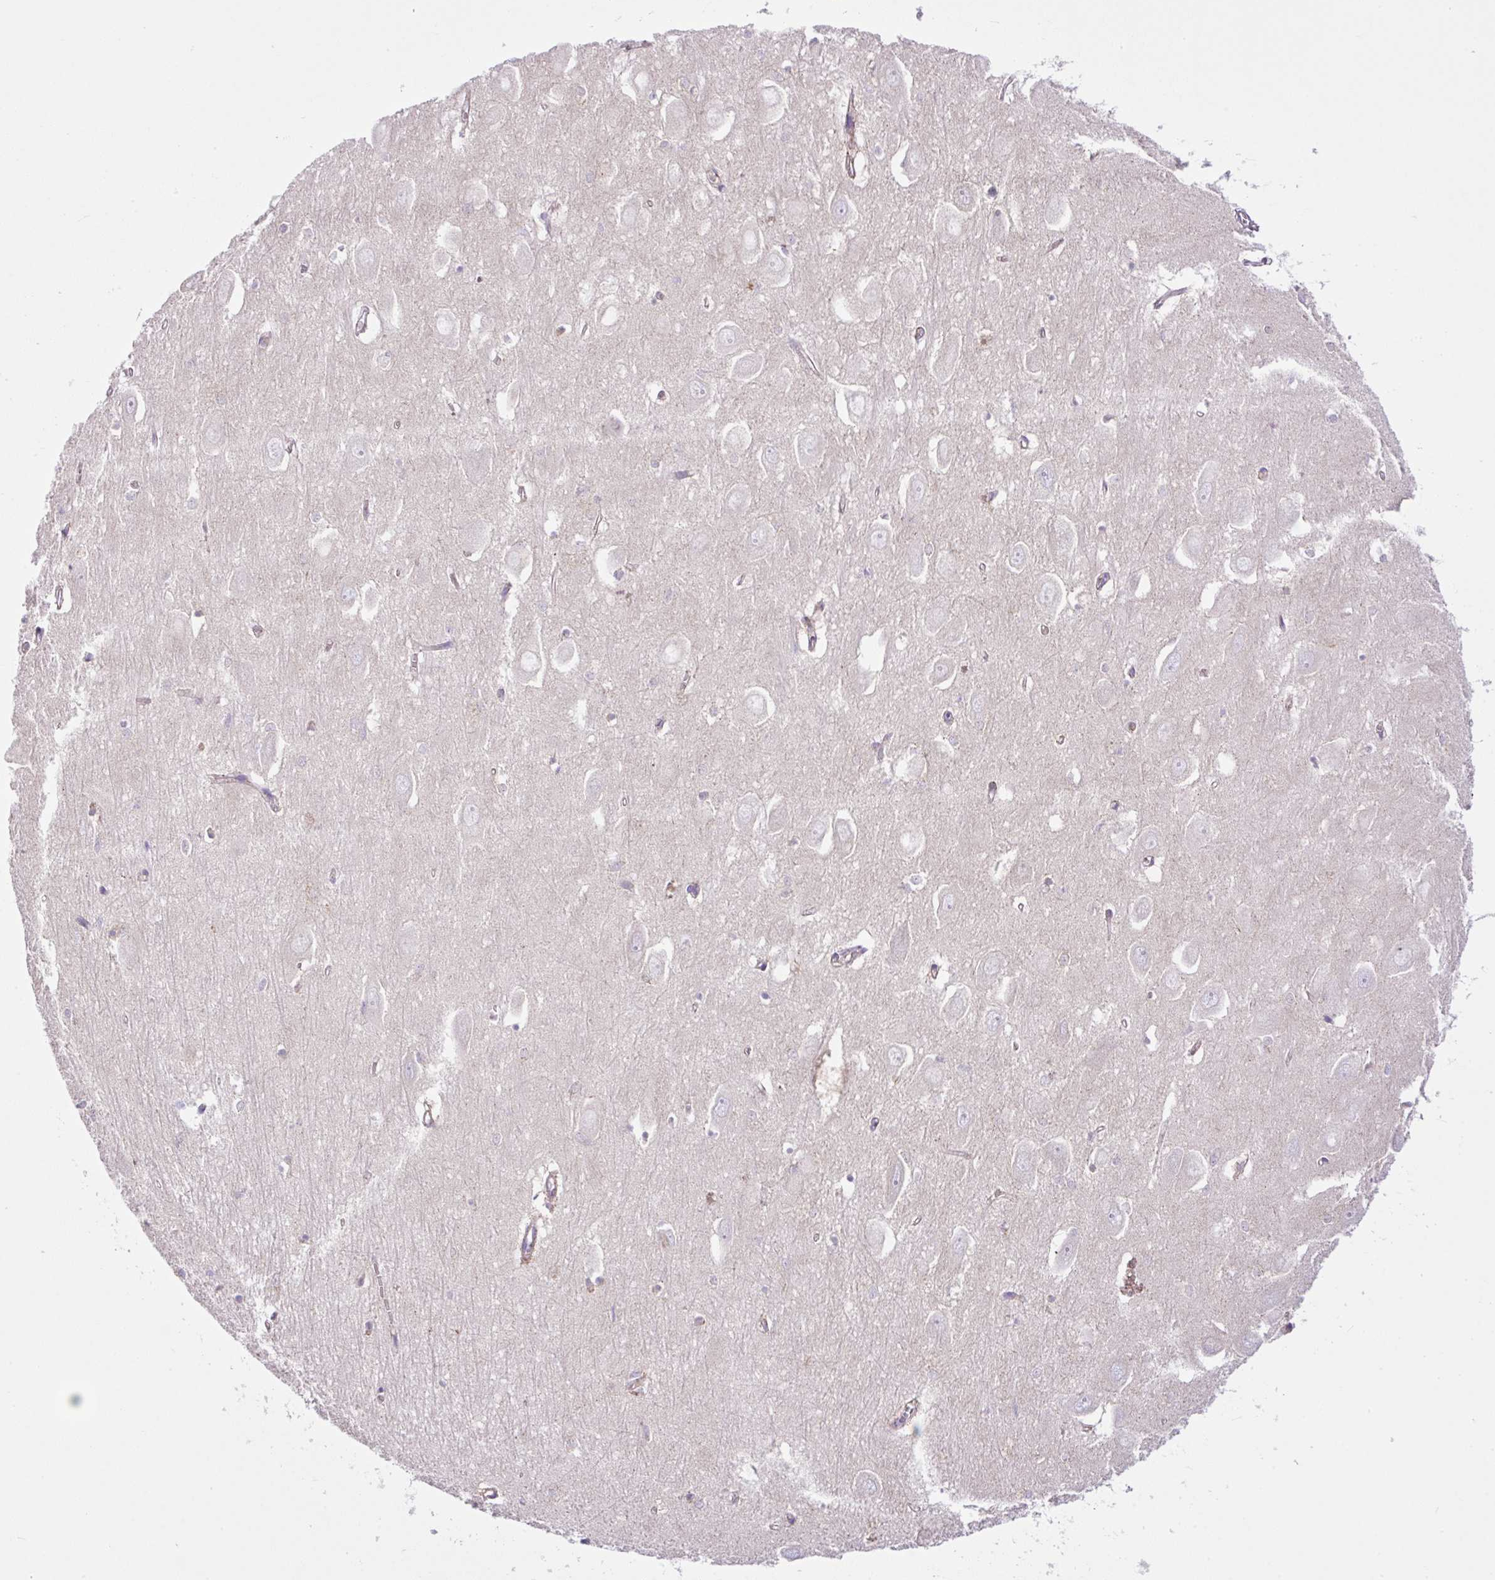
{"staining": {"intensity": "negative", "quantity": "none", "location": "none"}, "tissue": "hippocampus", "cell_type": "Glial cells", "image_type": "normal", "snomed": [{"axis": "morphology", "description": "Normal tissue, NOS"}, {"axis": "topography", "description": "Hippocampus"}], "caption": "Glial cells show no significant expression in normal hippocampus.", "gene": "NF1", "patient": {"sex": "female", "age": 64}}